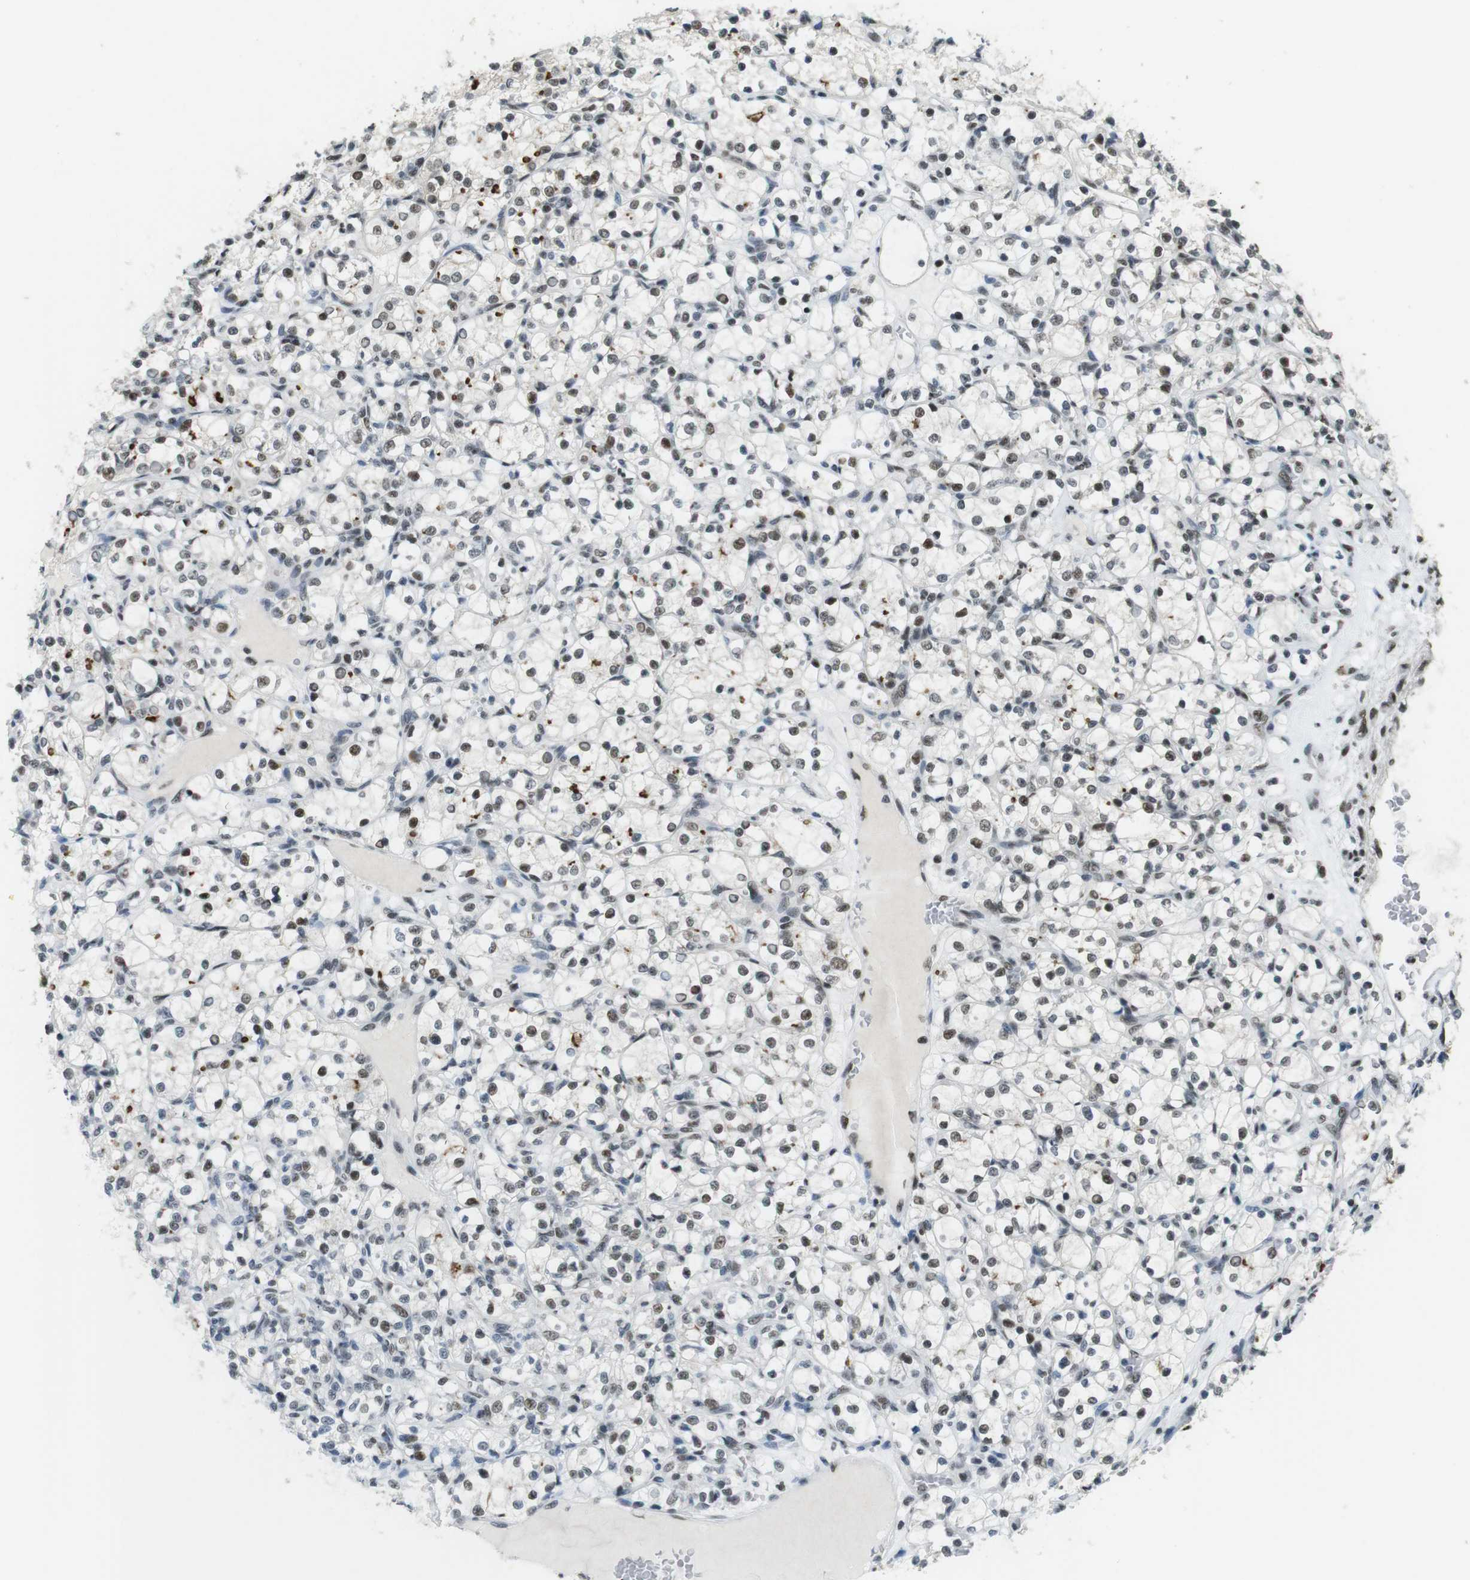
{"staining": {"intensity": "weak", "quantity": "25%-75%", "location": "nuclear"}, "tissue": "renal cancer", "cell_type": "Tumor cells", "image_type": "cancer", "snomed": [{"axis": "morphology", "description": "Adenocarcinoma, NOS"}, {"axis": "topography", "description": "Kidney"}], "caption": "High-magnification brightfield microscopy of renal cancer (adenocarcinoma) stained with DAB (3,3'-diaminobenzidine) (brown) and counterstained with hematoxylin (blue). tumor cells exhibit weak nuclear positivity is appreciated in approximately25%-75% of cells. (DAB IHC with brightfield microscopy, high magnification).", "gene": "CSNK2B", "patient": {"sex": "female", "age": 69}}